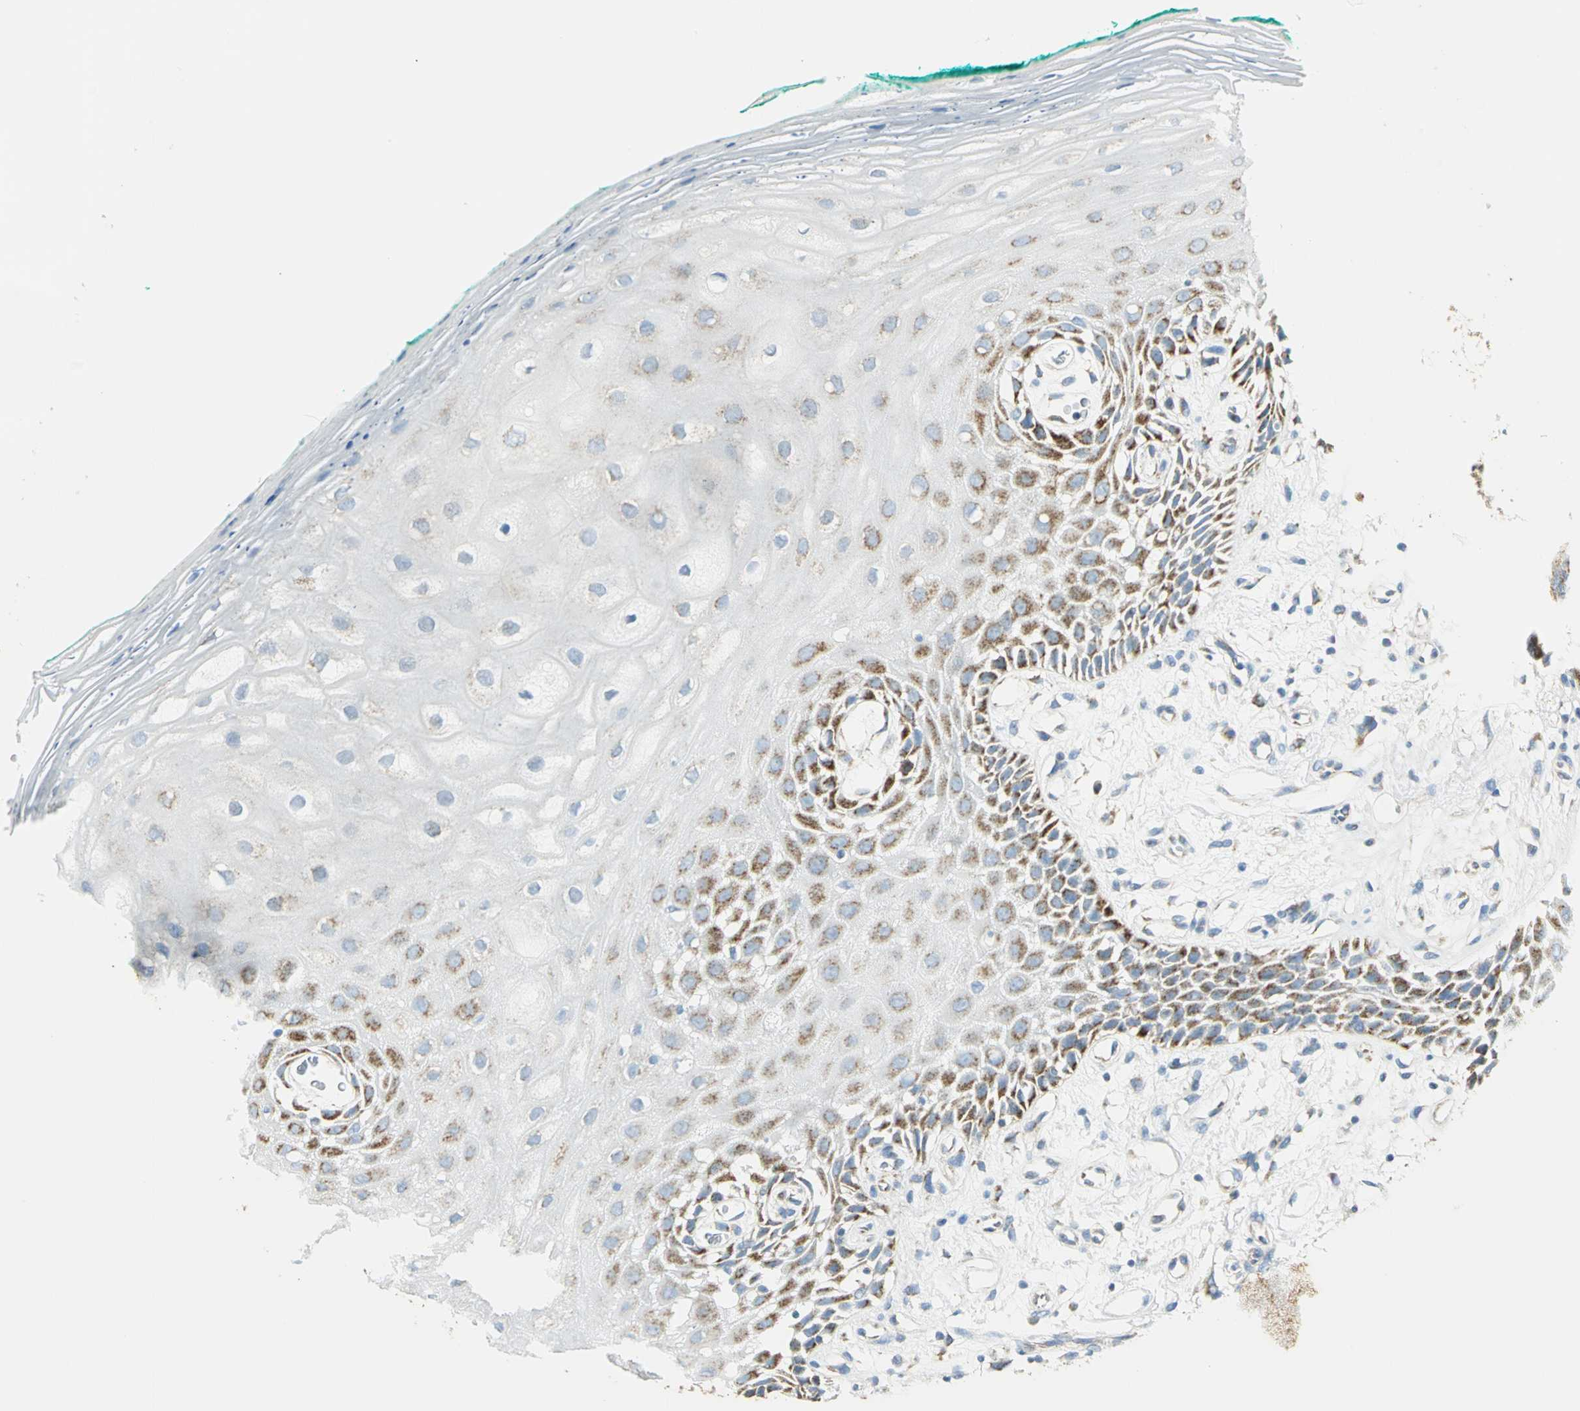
{"staining": {"intensity": "moderate", "quantity": "25%-75%", "location": "cytoplasmic/membranous"}, "tissue": "oral mucosa", "cell_type": "Squamous epithelial cells", "image_type": "normal", "snomed": [{"axis": "morphology", "description": "Normal tissue, NOS"}, {"axis": "morphology", "description": "Squamous cell carcinoma, NOS"}, {"axis": "topography", "description": "Skeletal muscle"}, {"axis": "topography", "description": "Oral tissue"}, {"axis": "topography", "description": "Head-Neck"}], "caption": "Oral mucosa stained with DAB (3,3'-diaminobenzidine) immunohistochemistry shows medium levels of moderate cytoplasmic/membranous expression in about 25%-75% of squamous epithelial cells. (DAB = brown stain, brightfield microscopy at high magnification).", "gene": "NTRK1", "patient": {"sex": "female", "age": 84}}